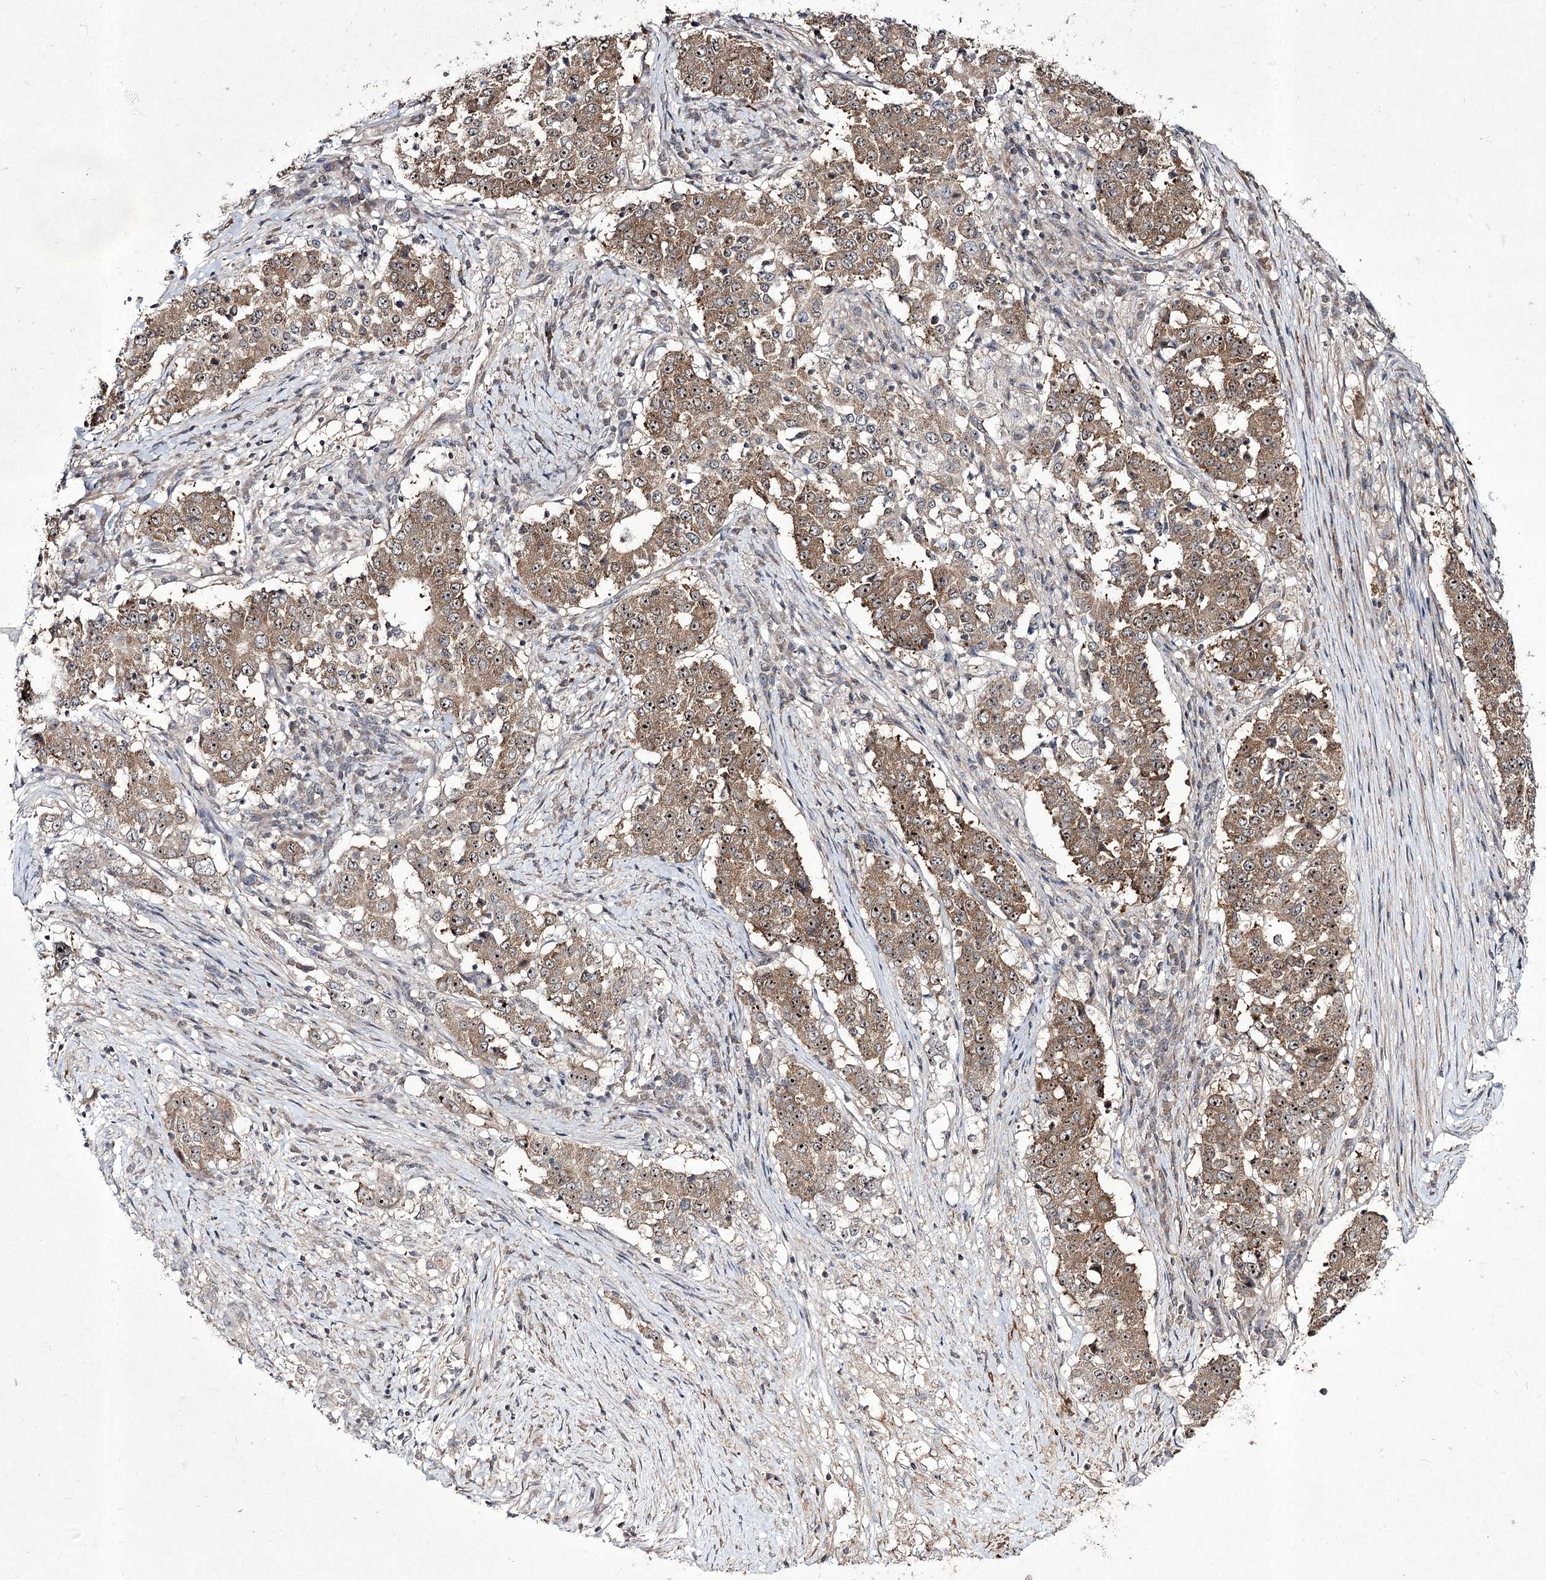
{"staining": {"intensity": "weak", "quantity": ">75%", "location": "cytoplasmic/membranous,nuclear"}, "tissue": "stomach cancer", "cell_type": "Tumor cells", "image_type": "cancer", "snomed": [{"axis": "morphology", "description": "Adenocarcinoma, NOS"}, {"axis": "topography", "description": "Stomach"}], "caption": "Approximately >75% of tumor cells in human stomach cancer display weak cytoplasmic/membranous and nuclear protein positivity as visualized by brown immunohistochemical staining.", "gene": "CCDC59", "patient": {"sex": "male", "age": 59}}